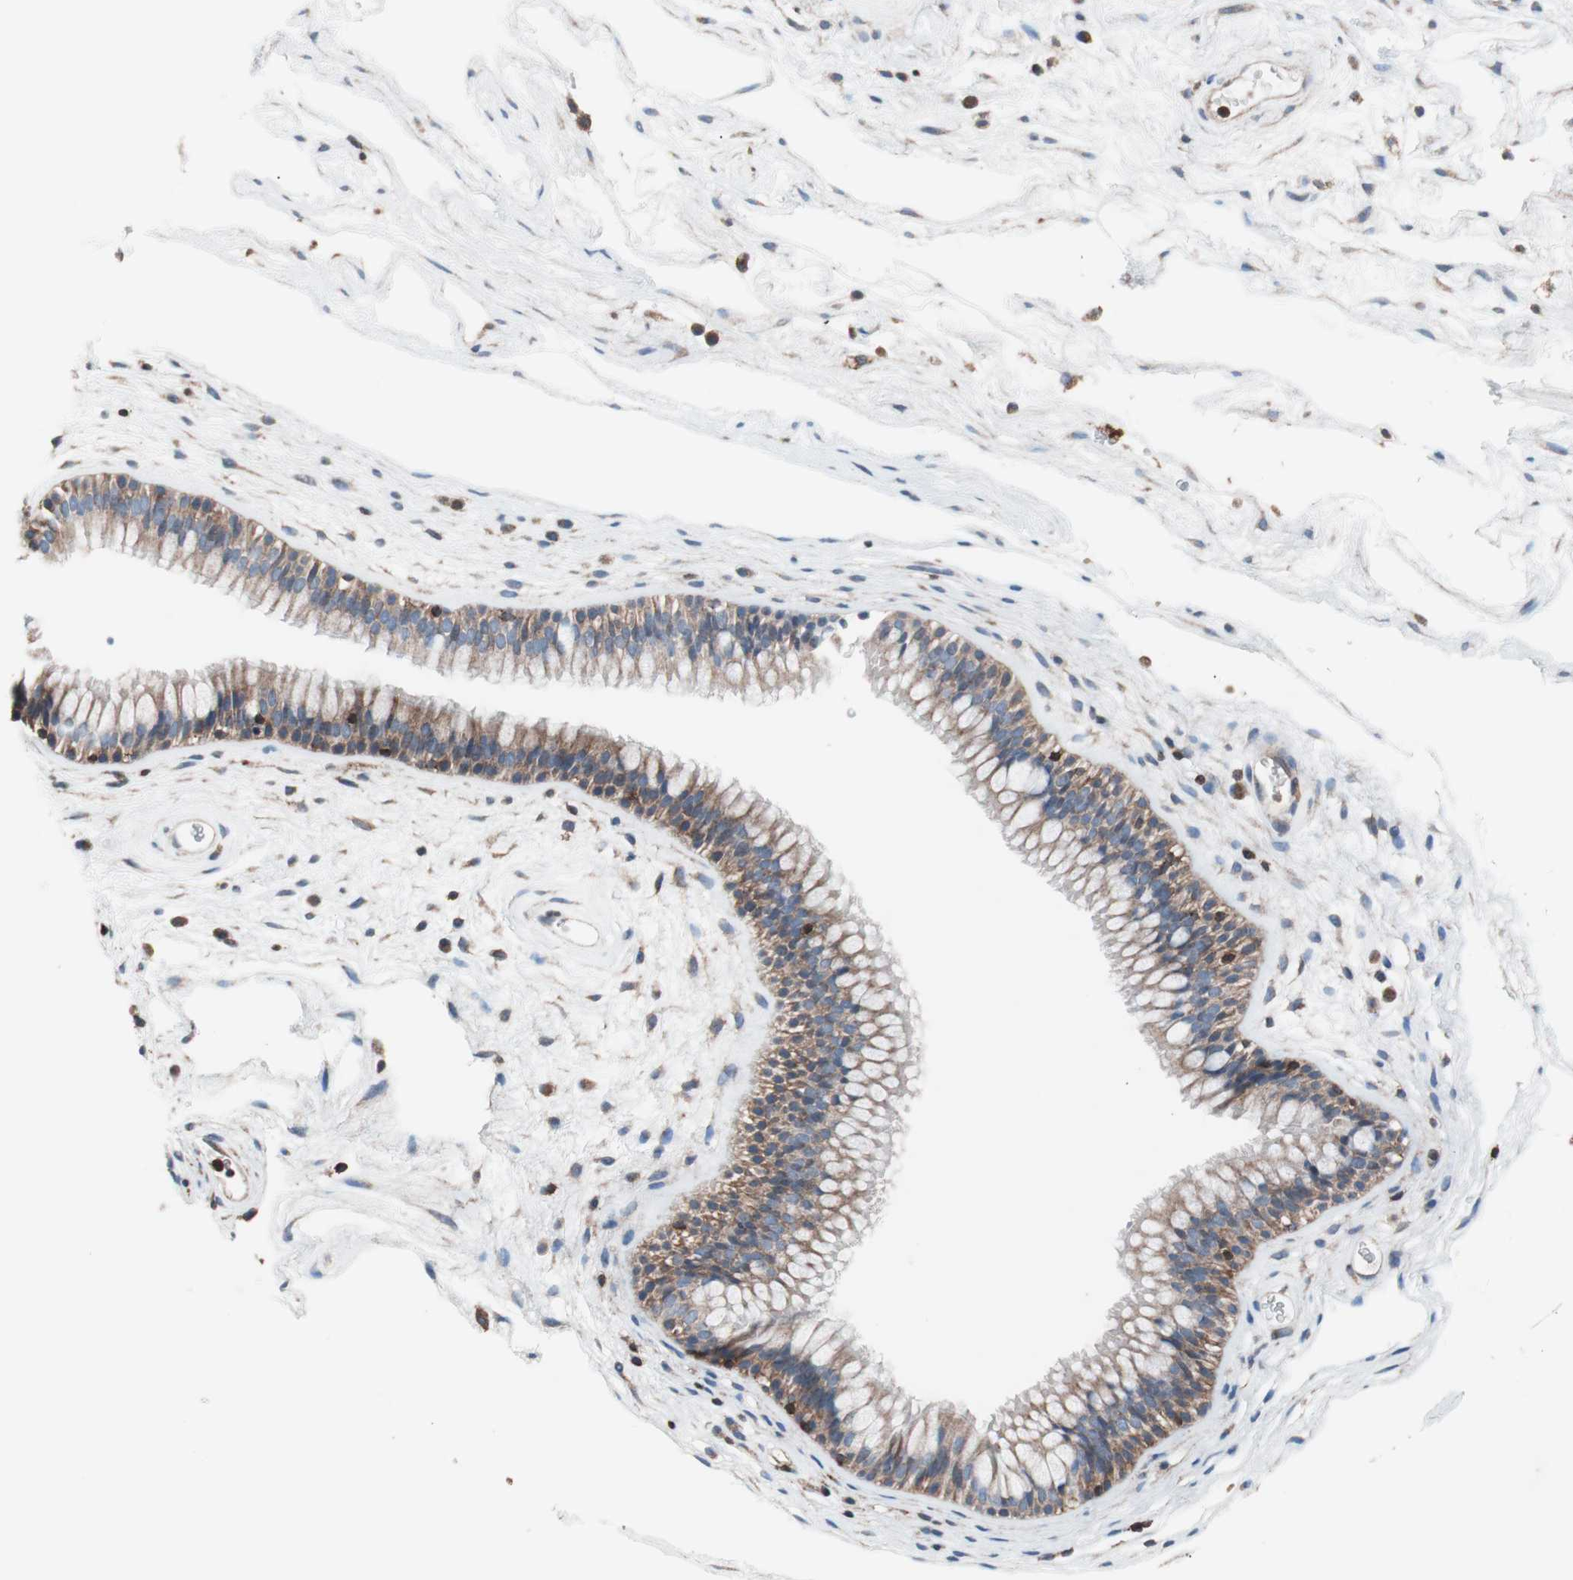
{"staining": {"intensity": "moderate", "quantity": ">75%", "location": "cytoplasmic/membranous"}, "tissue": "nasopharynx", "cell_type": "Respiratory epithelial cells", "image_type": "normal", "snomed": [{"axis": "morphology", "description": "Normal tissue, NOS"}, {"axis": "morphology", "description": "Inflammation, NOS"}, {"axis": "topography", "description": "Nasopharynx"}], "caption": "Nasopharynx stained with DAB (3,3'-diaminobenzidine) IHC demonstrates medium levels of moderate cytoplasmic/membranous staining in about >75% of respiratory epithelial cells.", "gene": "PIK3R1", "patient": {"sex": "male", "age": 48}}